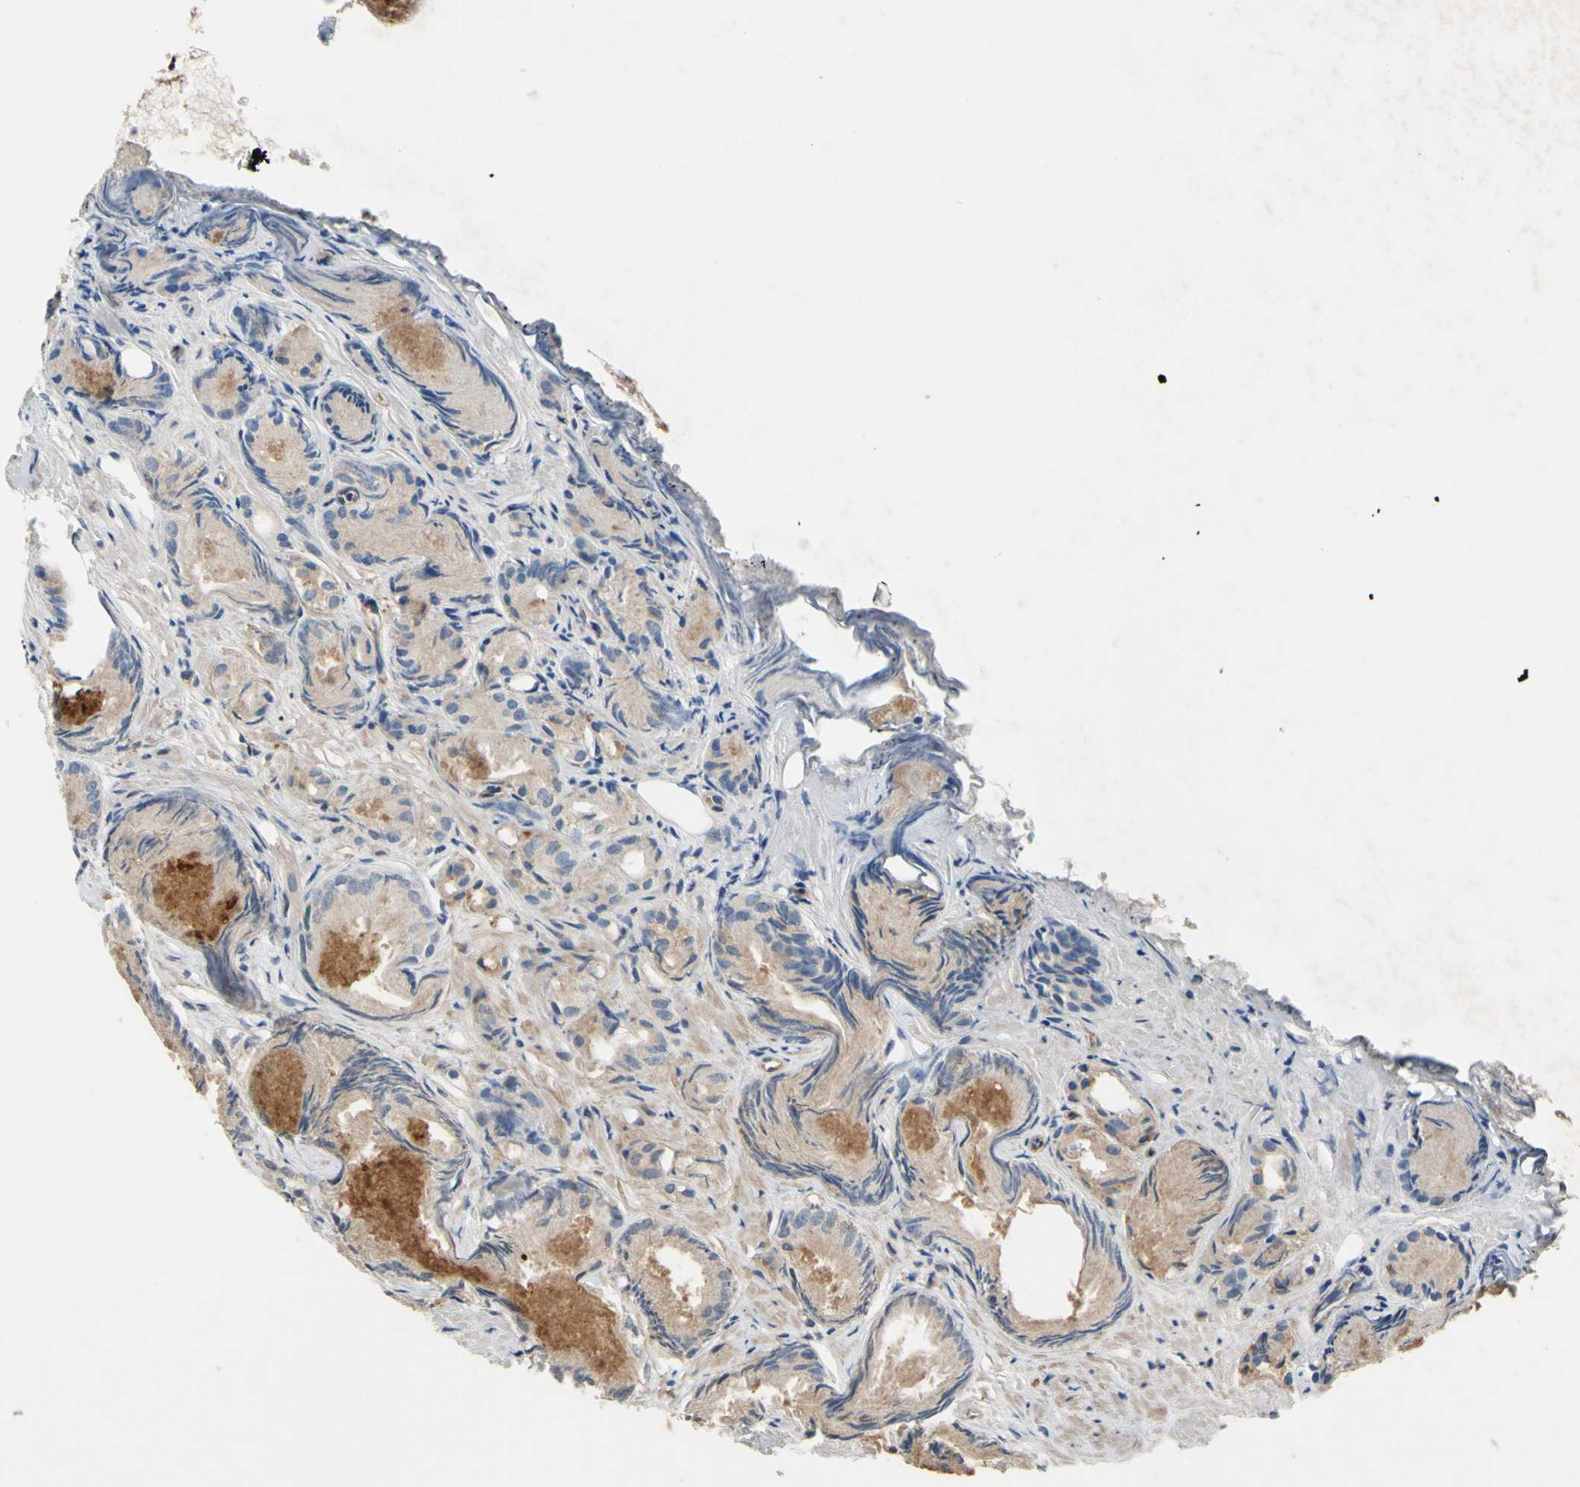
{"staining": {"intensity": "weak", "quantity": ">75%", "location": "cytoplasmic/membranous"}, "tissue": "prostate cancer", "cell_type": "Tumor cells", "image_type": "cancer", "snomed": [{"axis": "morphology", "description": "Adenocarcinoma, Low grade"}, {"axis": "topography", "description": "Prostate"}], "caption": "Immunohistochemistry (DAB) staining of prostate cancer exhibits weak cytoplasmic/membranous protein staining in about >75% of tumor cells. The protein of interest is stained brown, and the nuclei are stained in blue (DAB IHC with brightfield microscopy, high magnification).", "gene": "SHROOM4", "patient": {"sex": "male", "age": 72}}